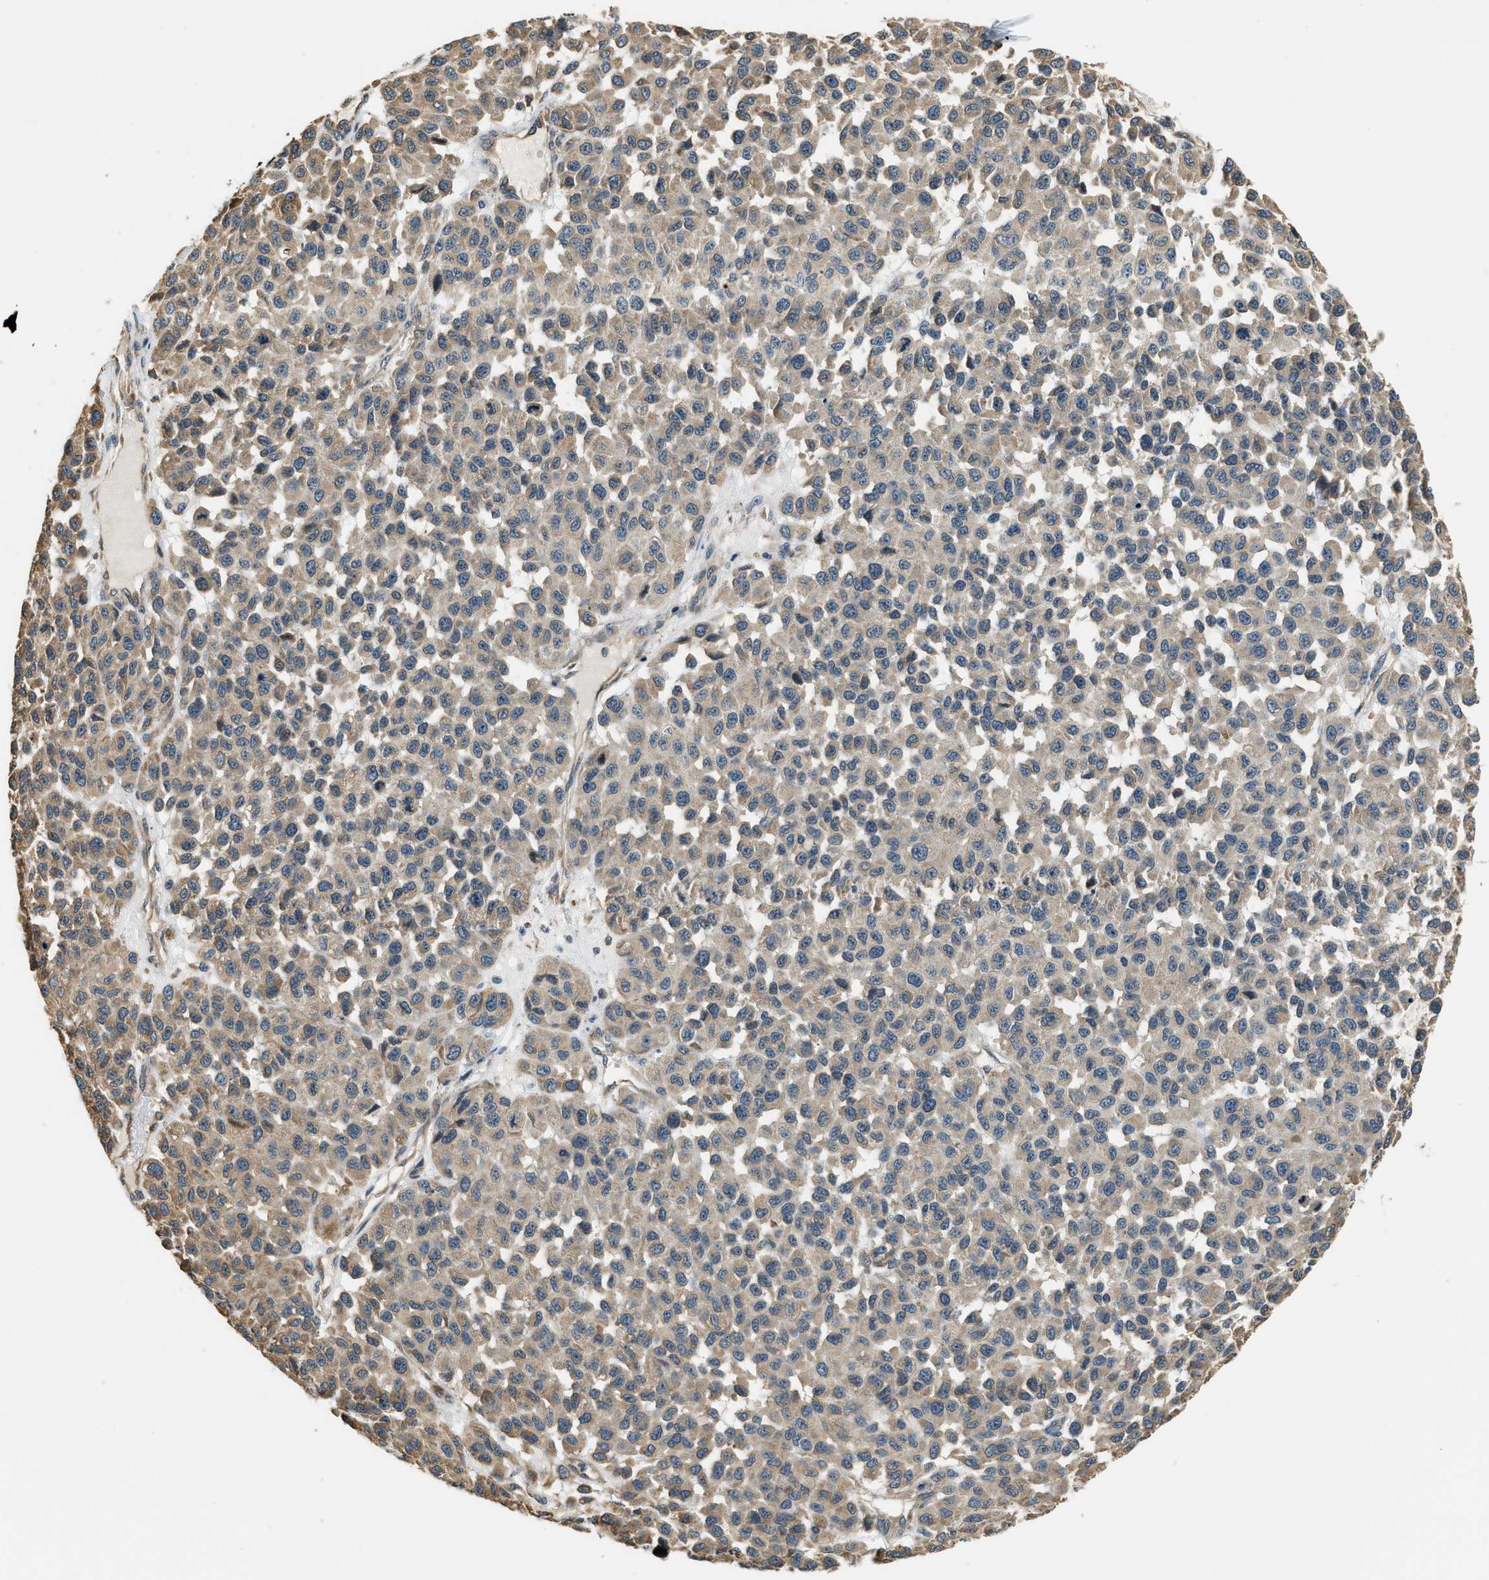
{"staining": {"intensity": "weak", "quantity": ">75%", "location": "cytoplasmic/membranous"}, "tissue": "melanoma", "cell_type": "Tumor cells", "image_type": "cancer", "snomed": [{"axis": "morphology", "description": "Malignant melanoma, NOS"}, {"axis": "topography", "description": "Skin"}], "caption": "Immunohistochemistry staining of melanoma, which exhibits low levels of weak cytoplasmic/membranous staining in approximately >75% of tumor cells indicating weak cytoplasmic/membranous protein positivity. The staining was performed using DAB (brown) for protein detection and nuclei were counterstained in hematoxylin (blue).", "gene": "ALOX12", "patient": {"sex": "male", "age": 62}}